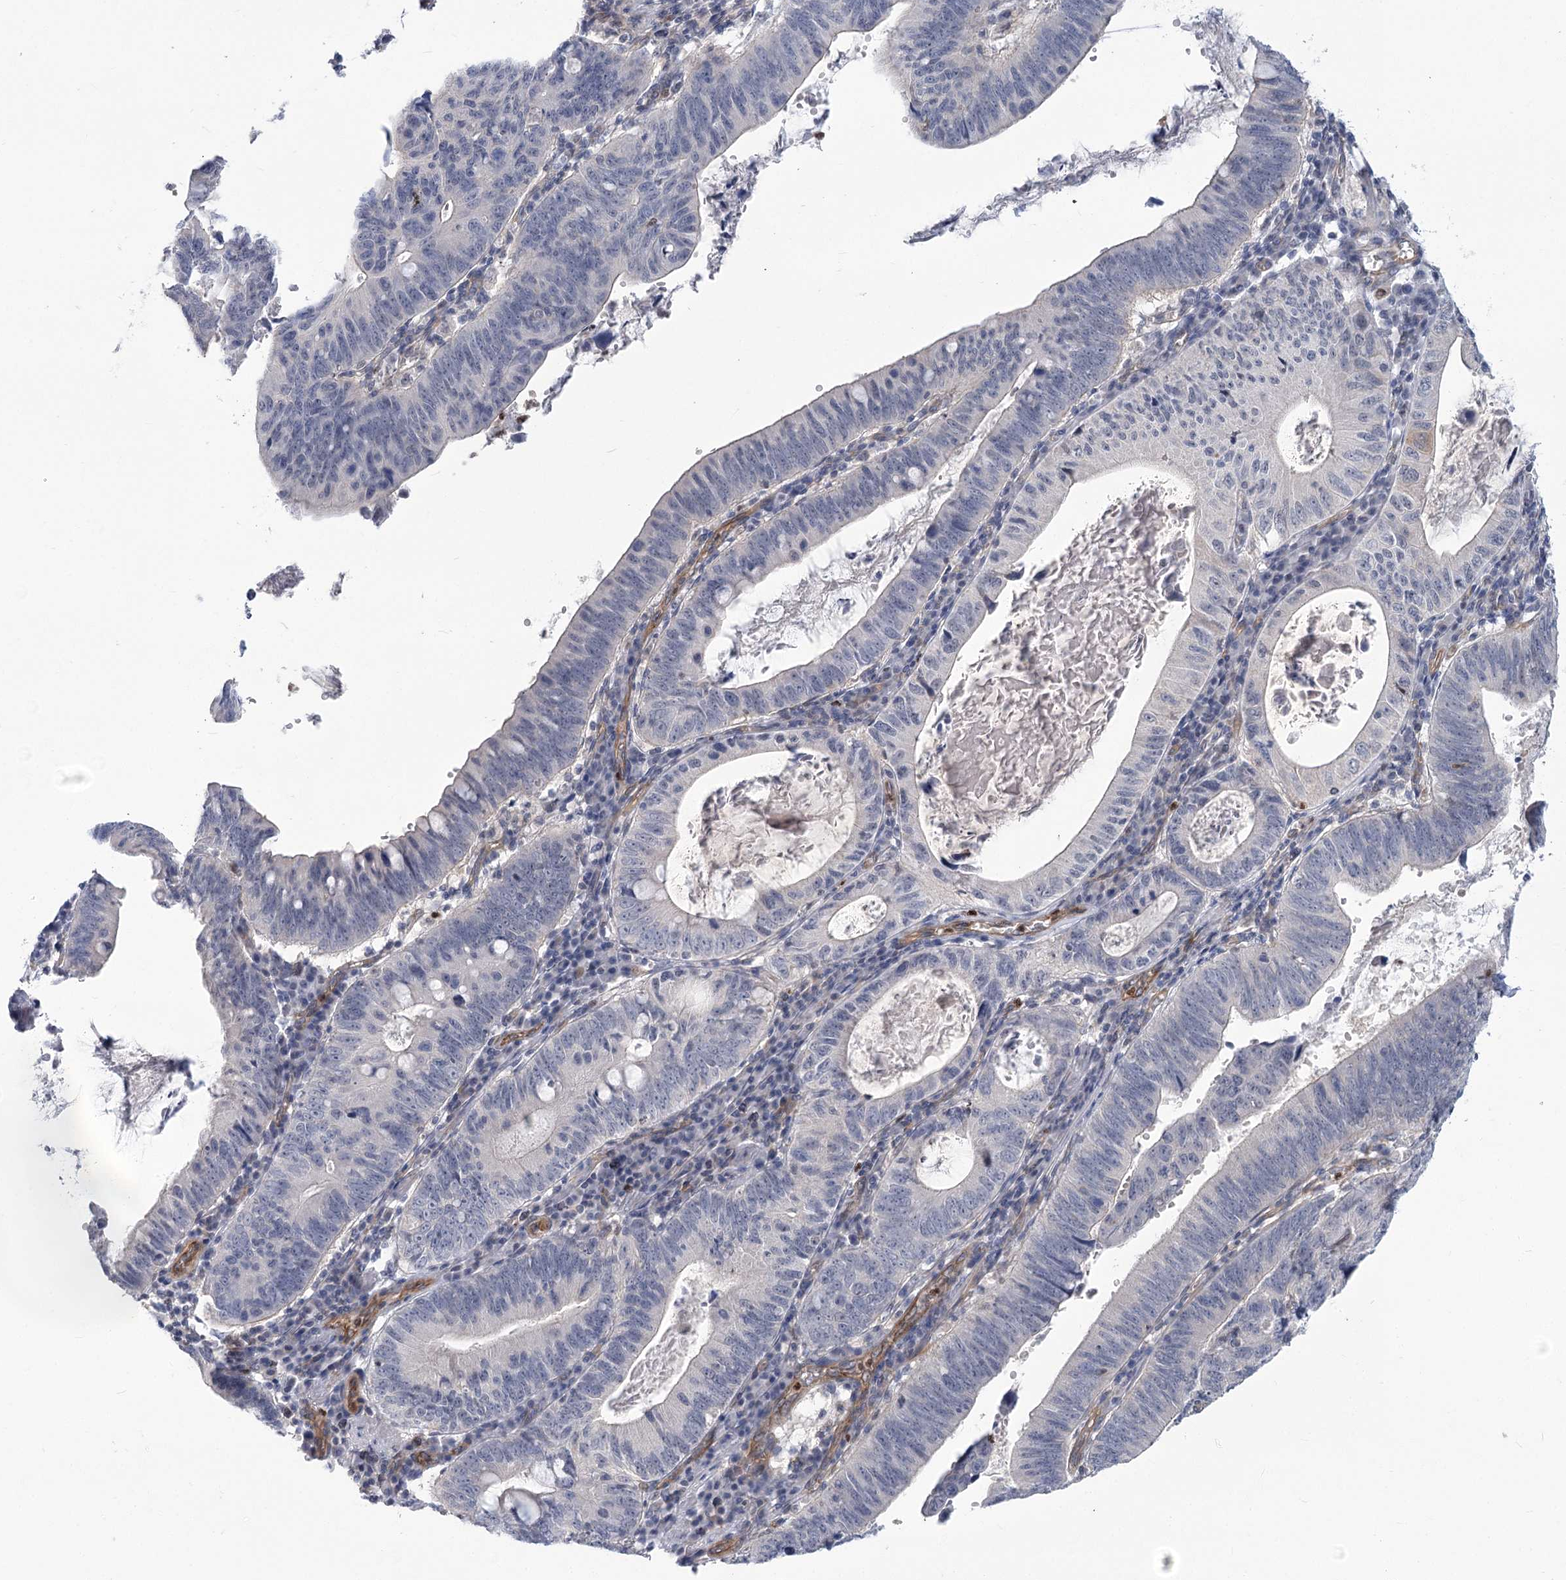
{"staining": {"intensity": "negative", "quantity": "none", "location": "none"}, "tissue": "stomach cancer", "cell_type": "Tumor cells", "image_type": "cancer", "snomed": [{"axis": "morphology", "description": "Adenocarcinoma, NOS"}, {"axis": "topography", "description": "Stomach"}], "caption": "Immunohistochemical staining of human stomach cancer exhibits no significant positivity in tumor cells.", "gene": "THAP6", "patient": {"sex": "male", "age": 59}}